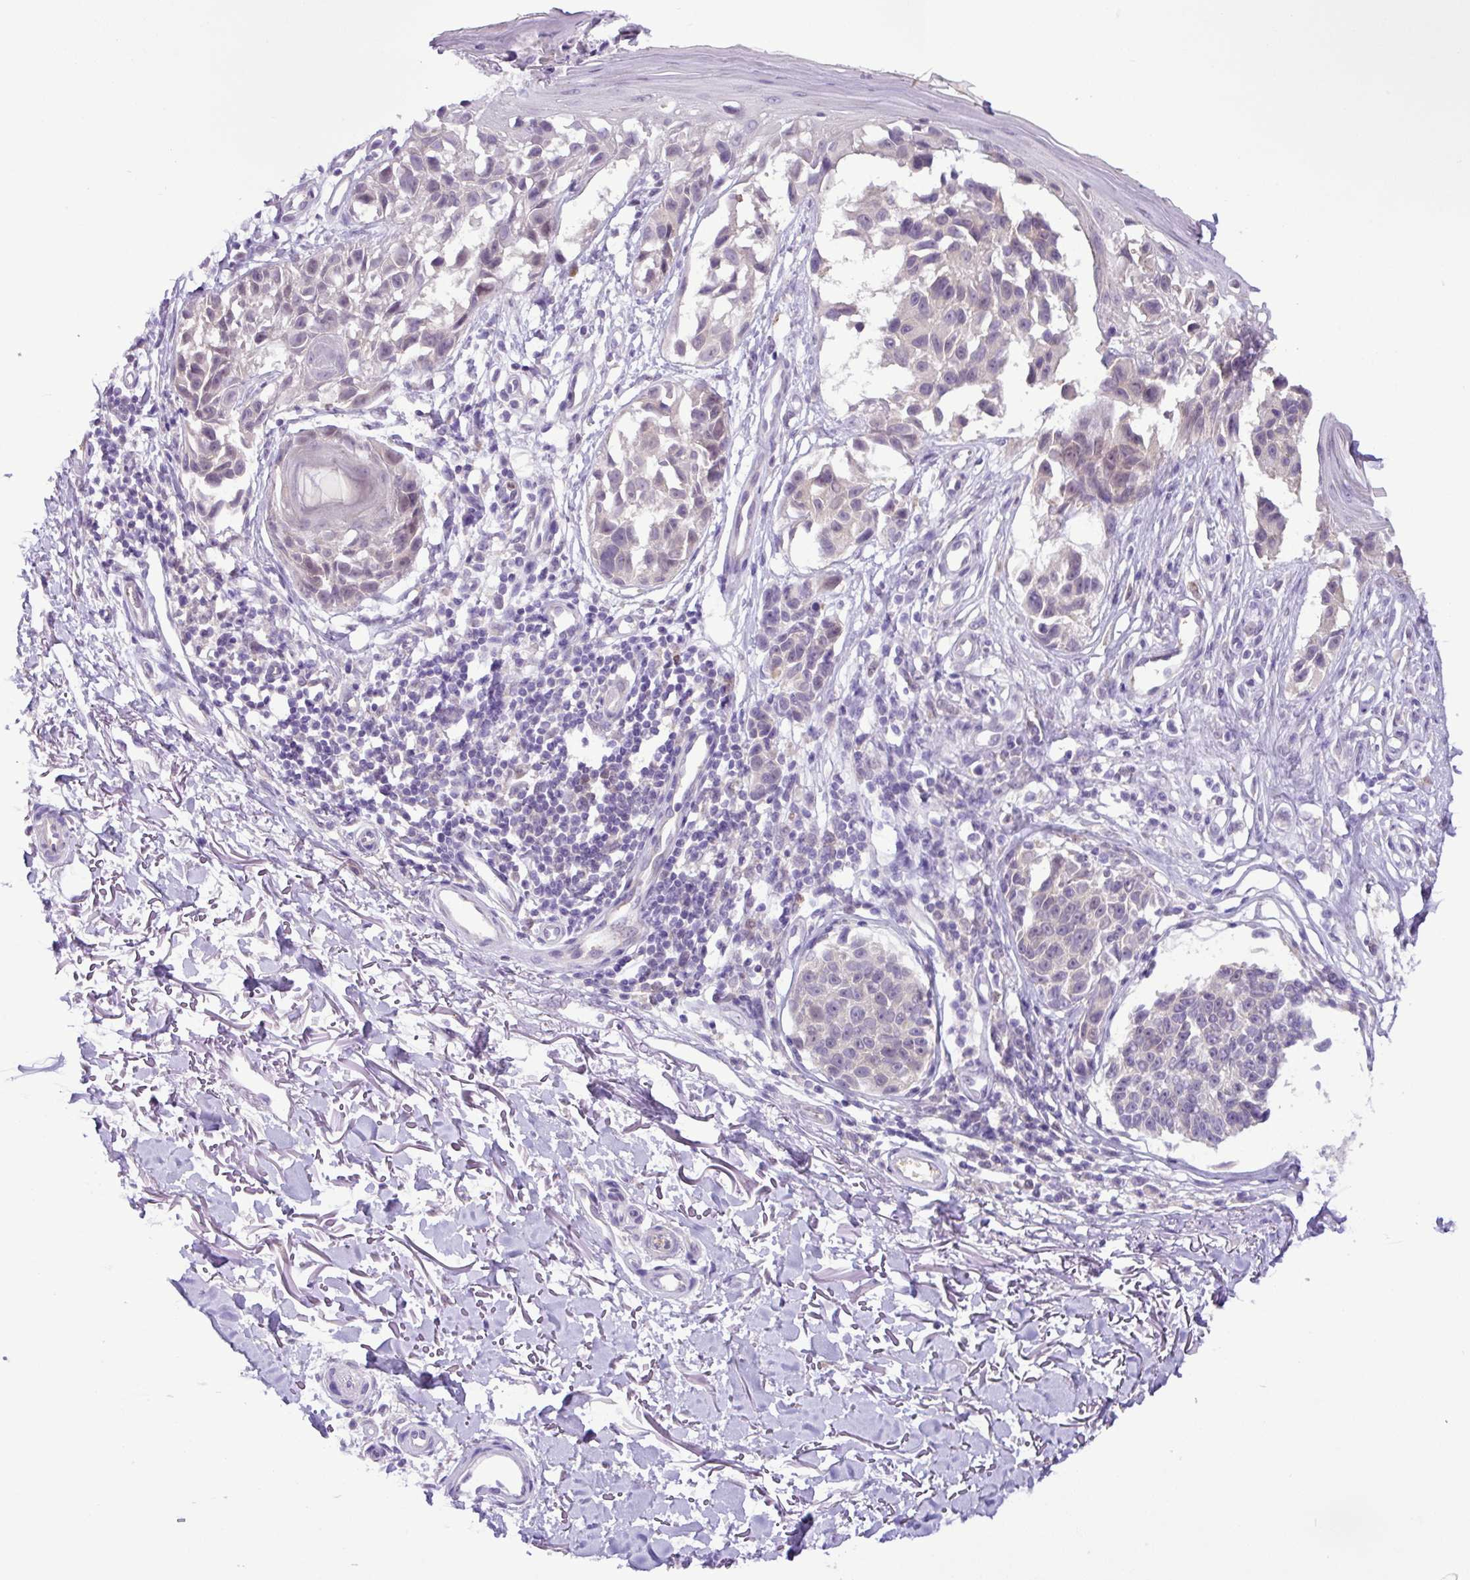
{"staining": {"intensity": "negative", "quantity": "none", "location": "none"}, "tissue": "melanoma", "cell_type": "Tumor cells", "image_type": "cancer", "snomed": [{"axis": "morphology", "description": "Malignant melanoma, NOS"}, {"axis": "topography", "description": "Skin"}], "caption": "An immunohistochemistry photomicrograph of malignant melanoma is shown. There is no staining in tumor cells of malignant melanoma. Nuclei are stained in blue.", "gene": "TONSL", "patient": {"sex": "male", "age": 73}}